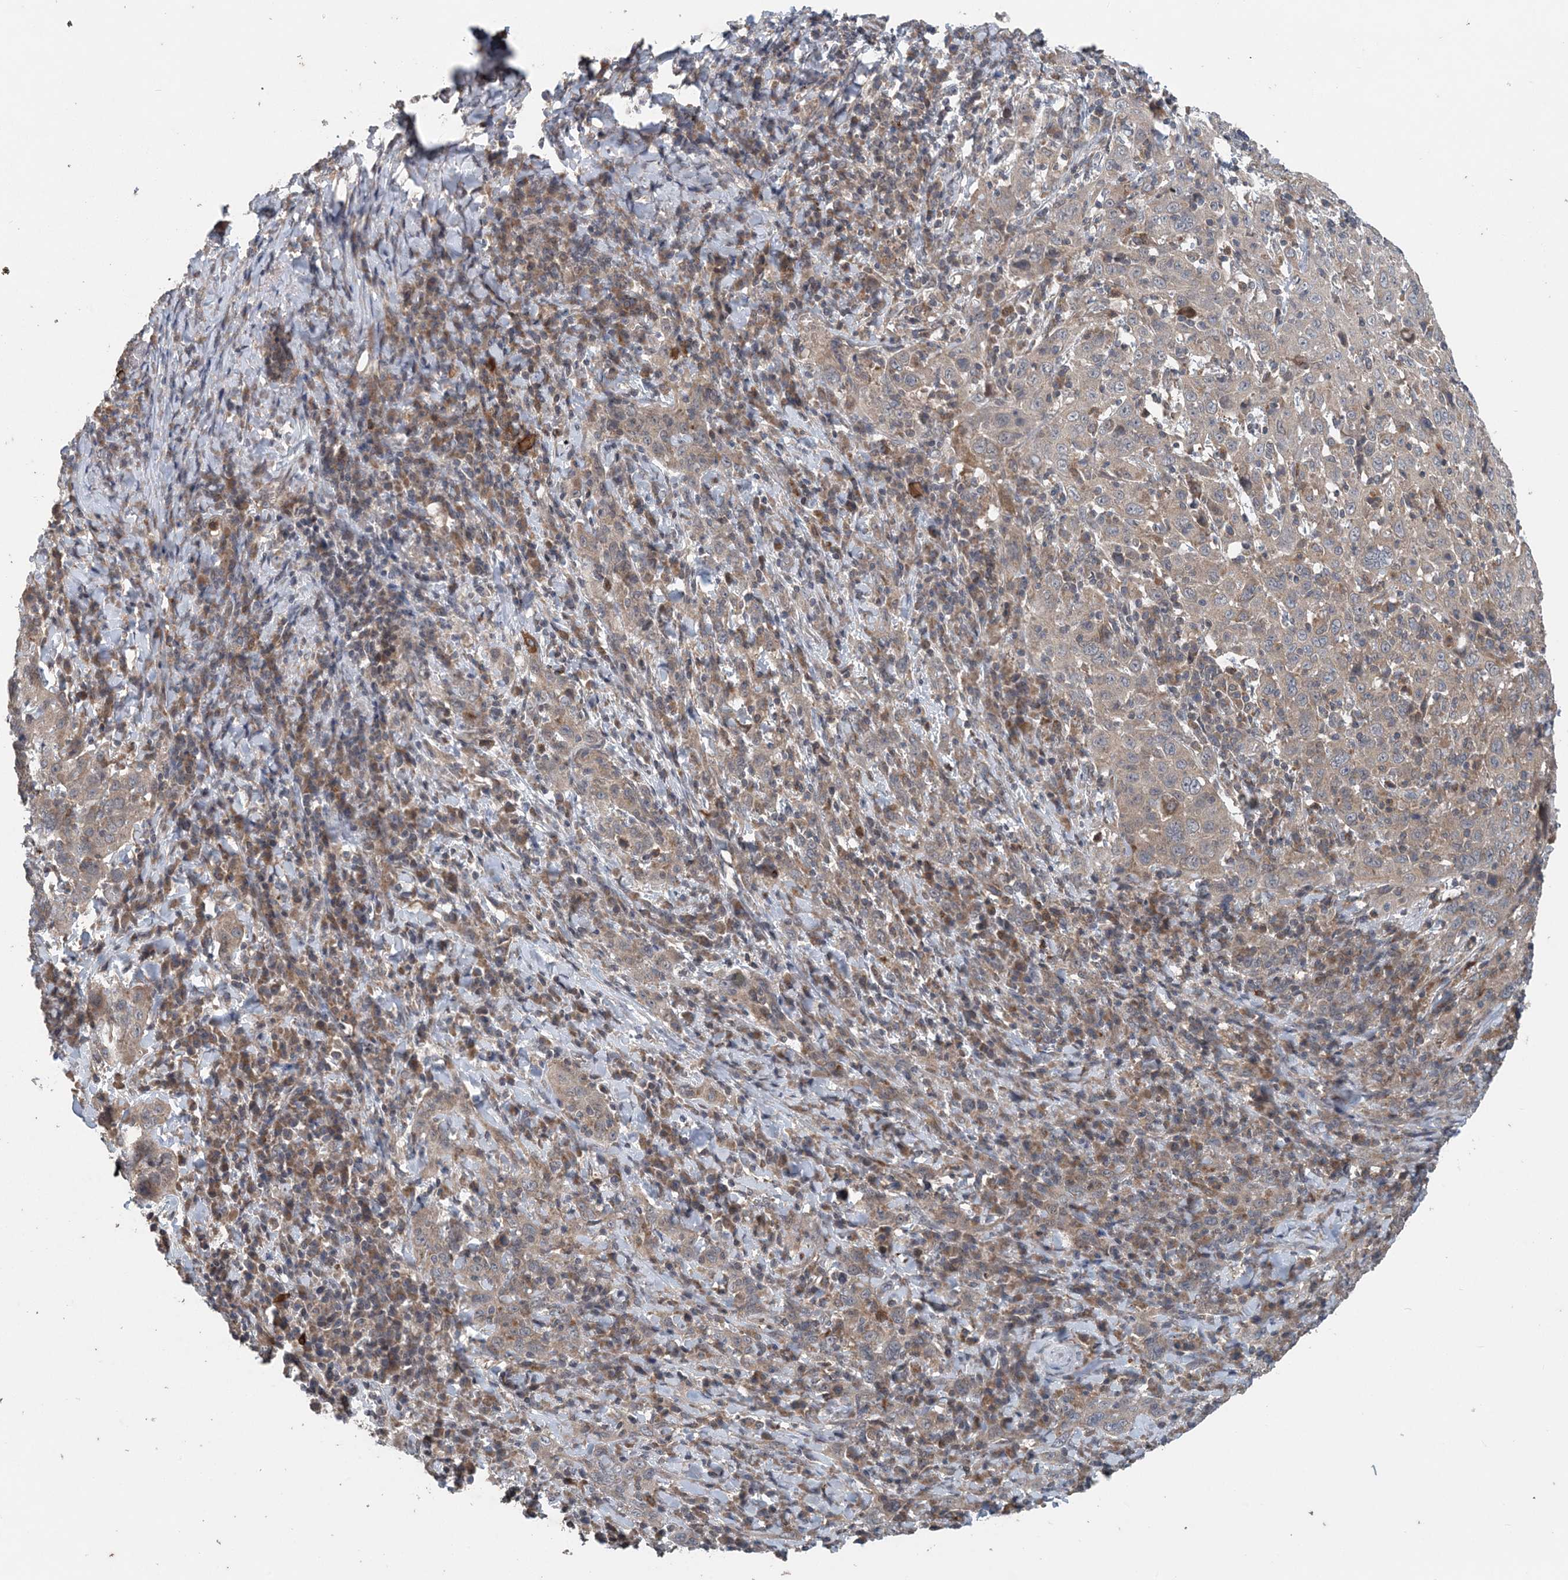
{"staining": {"intensity": "negative", "quantity": "none", "location": "none"}, "tissue": "cervical cancer", "cell_type": "Tumor cells", "image_type": "cancer", "snomed": [{"axis": "morphology", "description": "Squamous cell carcinoma, NOS"}, {"axis": "topography", "description": "Cervix"}], "caption": "A high-resolution histopathology image shows immunohistochemistry staining of cervical squamous cell carcinoma, which demonstrates no significant expression in tumor cells. The staining is performed using DAB (3,3'-diaminobenzidine) brown chromogen with nuclei counter-stained in using hematoxylin.", "gene": "MYO9B", "patient": {"sex": "female", "age": 46}}